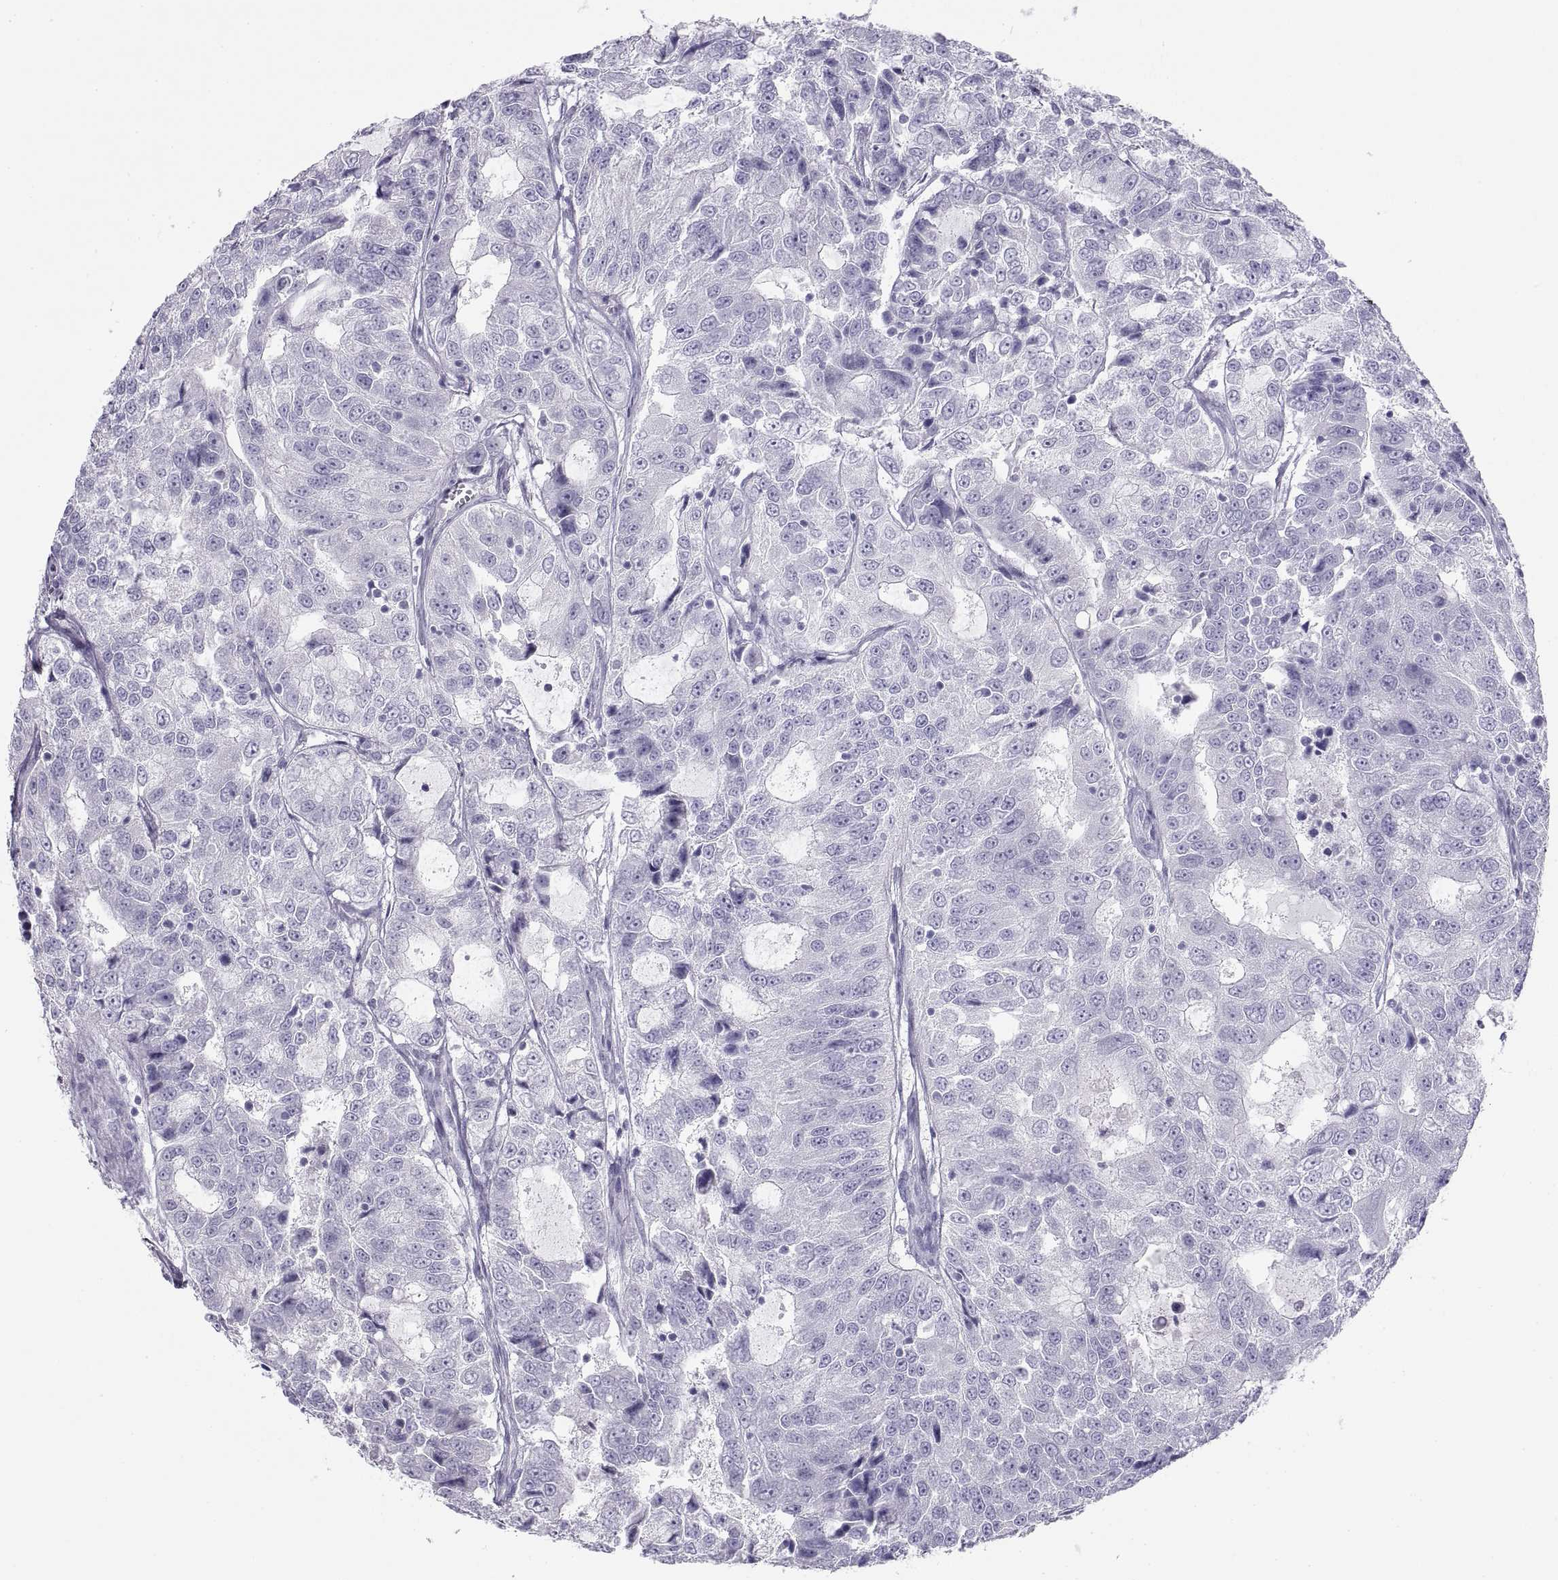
{"staining": {"intensity": "negative", "quantity": "none", "location": "none"}, "tissue": "urothelial cancer", "cell_type": "Tumor cells", "image_type": "cancer", "snomed": [{"axis": "morphology", "description": "Urothelial carcinoma, NOS"}, {"axis": "morphology", "description": "Urothelial carcinoma, High grade"}, {"axis": "topography", "description": "Urinary bladder"}], "caption": "Protein analysis of transitional cell carcinoma exhibits no significant expression in tumor cells.", "gene": "SEMG1", "patient": {"sex": "female", "age": 73}}